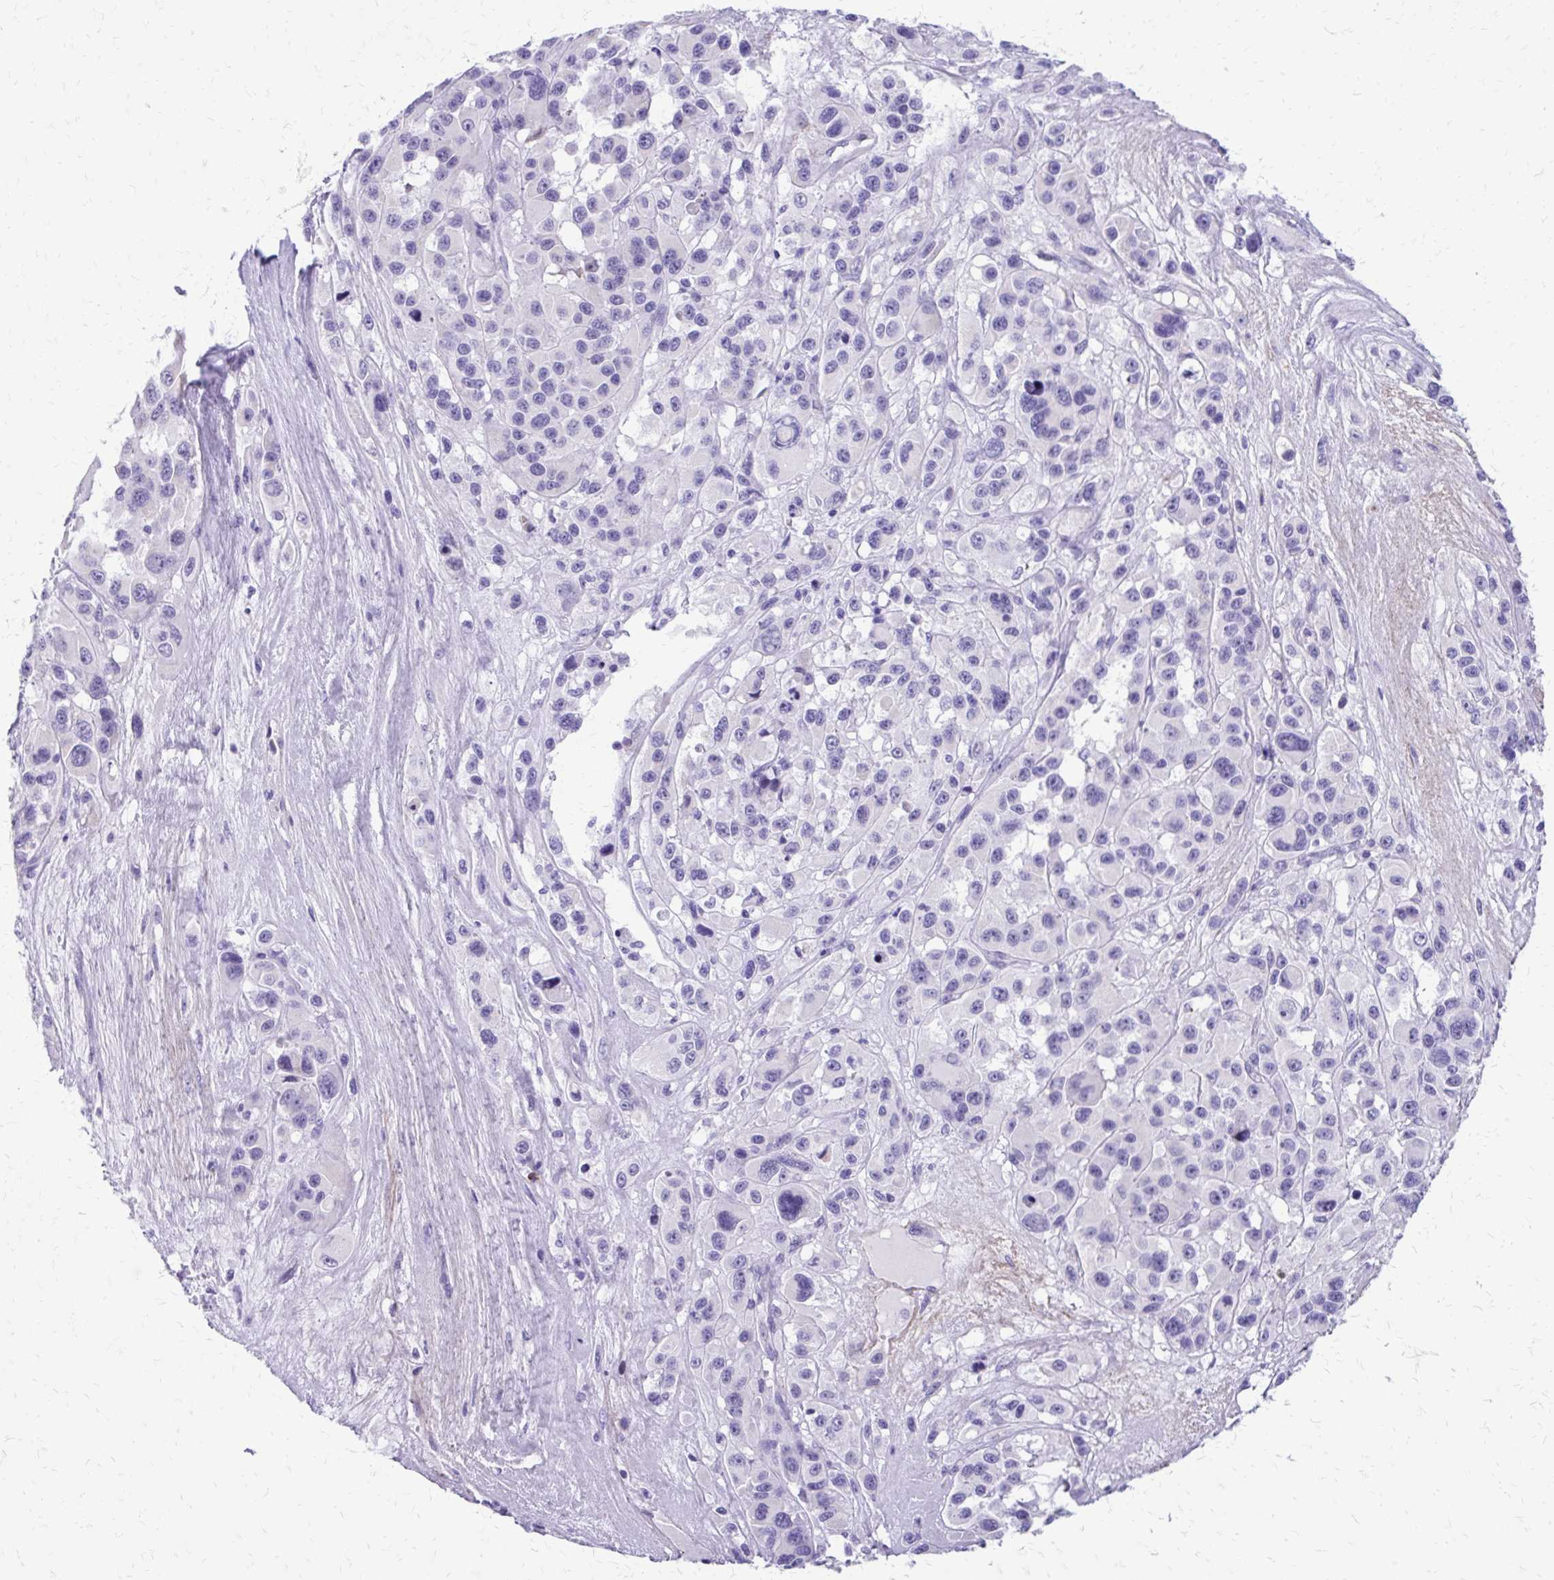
{"staining": {"intensity": "negative", "quantity": "none", "location": "none"}, "tissue": "melanoma", "cell_type": "Tumor cells", "image_type": "cancer", "snomed": [{"axis": "morphology", "description": "Malignant melanoma, Metastatic site"}, {"axis": "topography", "description": "Lymph node"}], "caption": "Immunohistochemical staining of human malignant melanoma (metastatic site) displays no significant staining in tumor cells. (Brightfield microscopy of DAB (3,3'-diaminobenzidine) immunohistochemistry at high magnification).", "gene": "SATL1", "patient": {"sex": "female", "age": 65}}